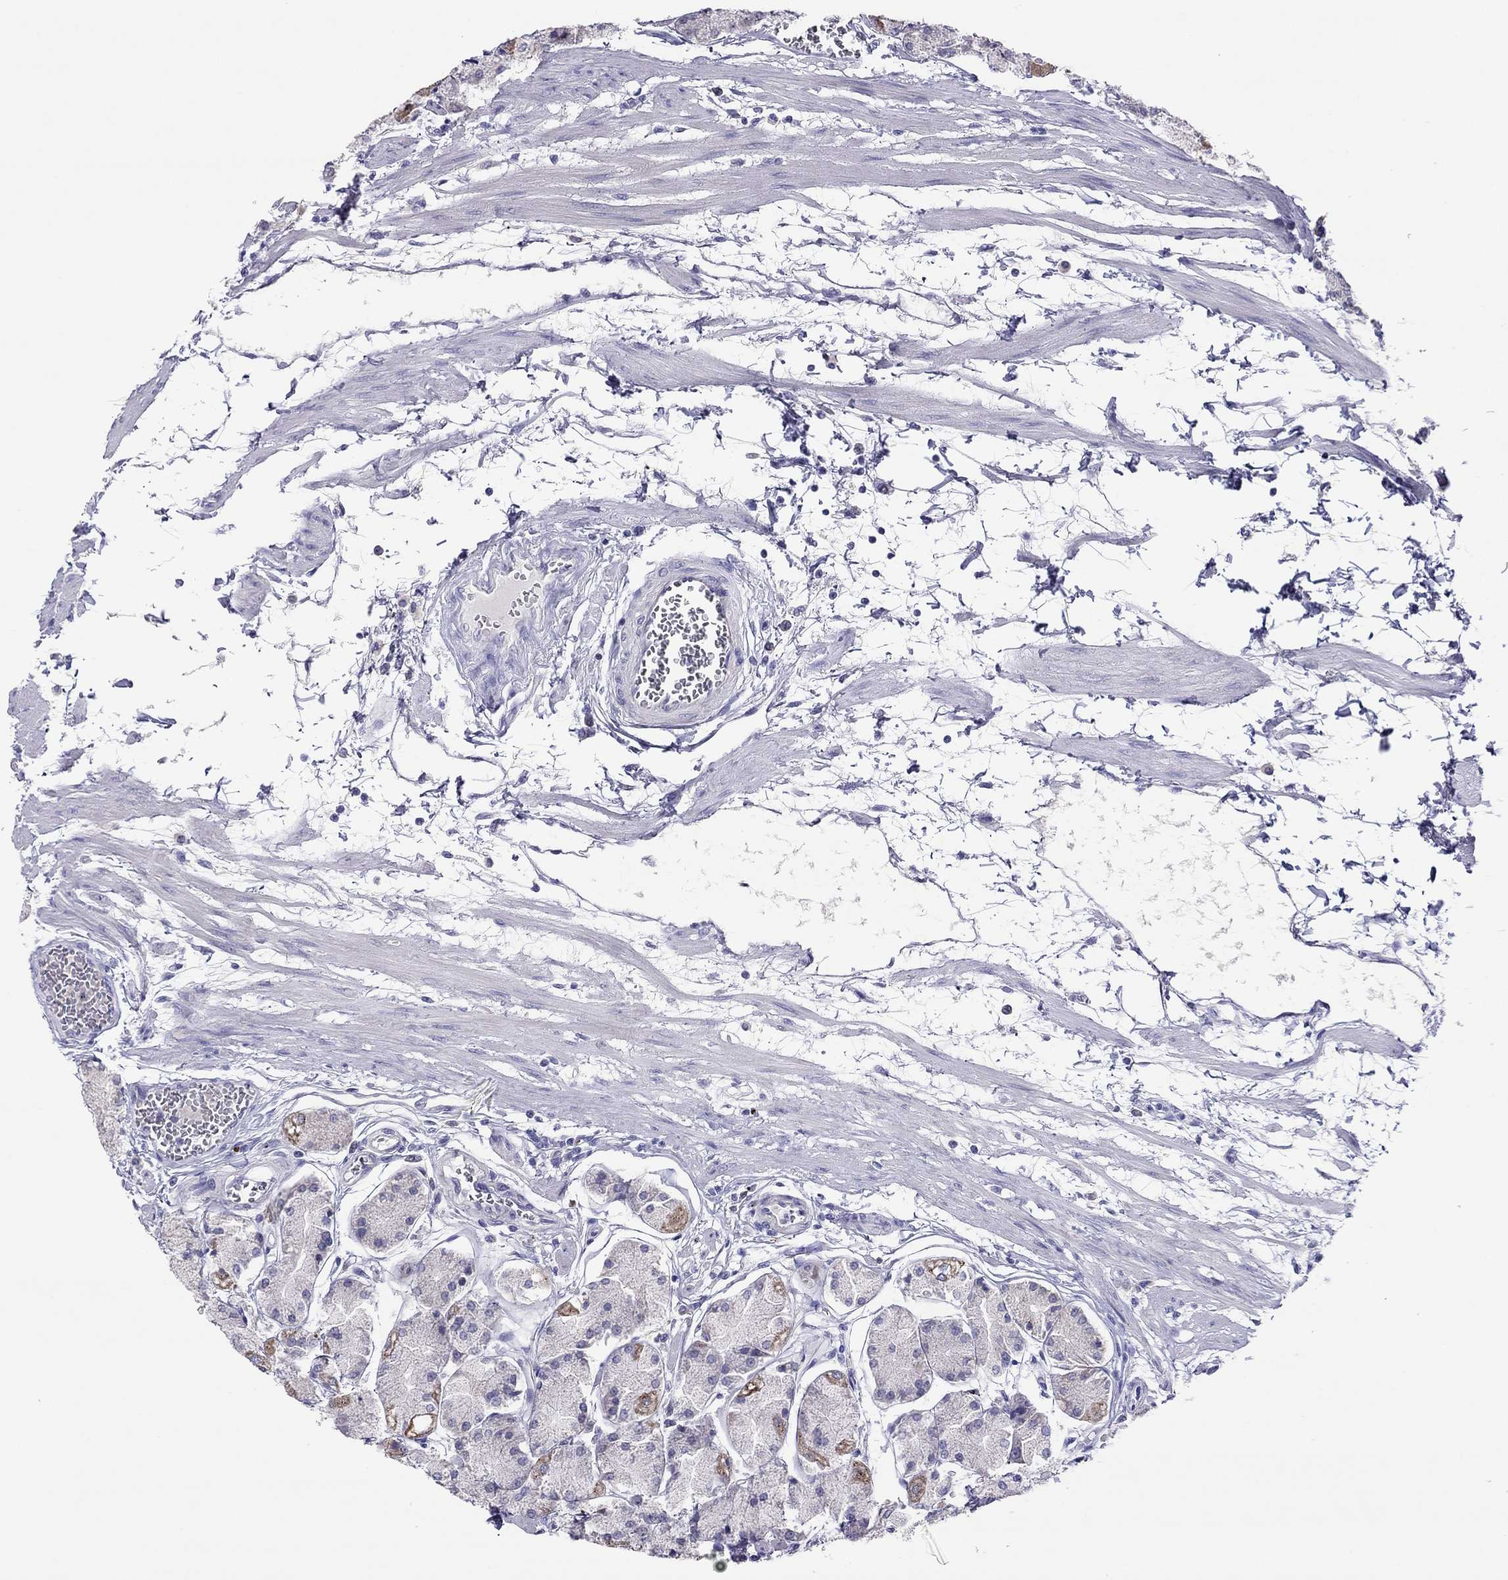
{"staining": {"intensity": "weak", "quantity": "<25%", "location": "cytoplasmic/membranous"}, "tissue": "stomach", "cell_type": "Glandular cells", "image_type": "normal", "snomed": [{"axis": "morphology", "description": "Normal tissue, NOS"}, {"axis": "topography", "description": "Stomach, upper"}], "caption": "High power microscopy micrograph of an immunohistochemistry histopathology image of benign stomach, revealing no significant expression in glandular cells.", "gene": "COL9A1", "patient": {"sex": "male", "age": 60}}